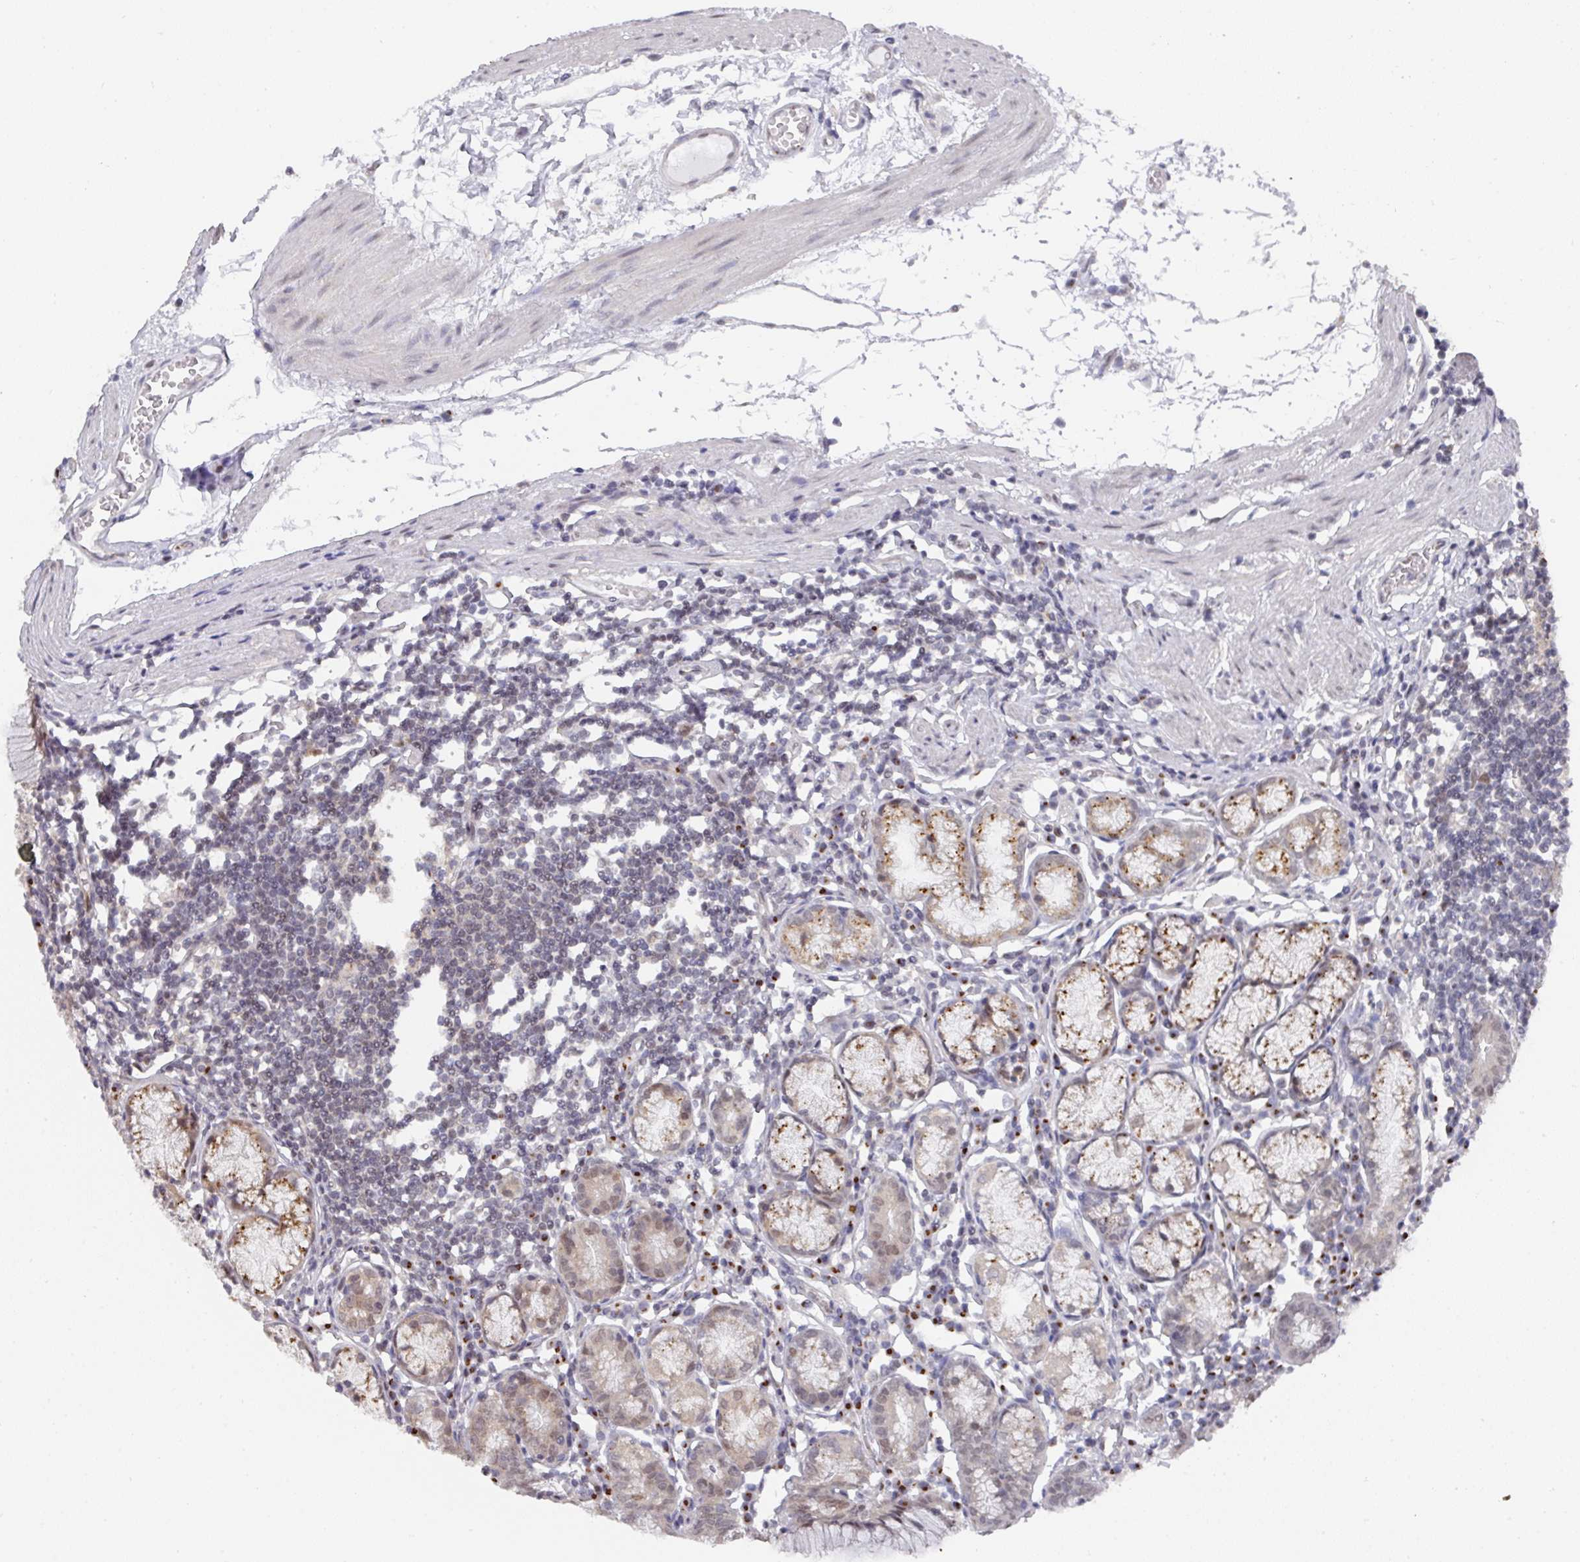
{"staining": {"intensity": "weak", "quantity": "<25%", "location": "nuclear"}, "tissue": "stomach", "cell_type": "Glandular cells", "image_type": "normal", "snomed": [{"axis": "morphology", "description": "Normal tissue, NOS"}, {"axis": "topography", "description": "Stomach"}], "caption": "DAB (3,3'-diaminobenzidine) immunohistochemical staining of benign human stomach exhibits no significant expression in glandular cells. The staining was performed using DAB to visualize the protein expression in brown, while the nuclei were stained in blue with hematoxylin (Magnification: 20x).", "gene": "C18orf25", "patient": {"sex": "male", "age": 55}}